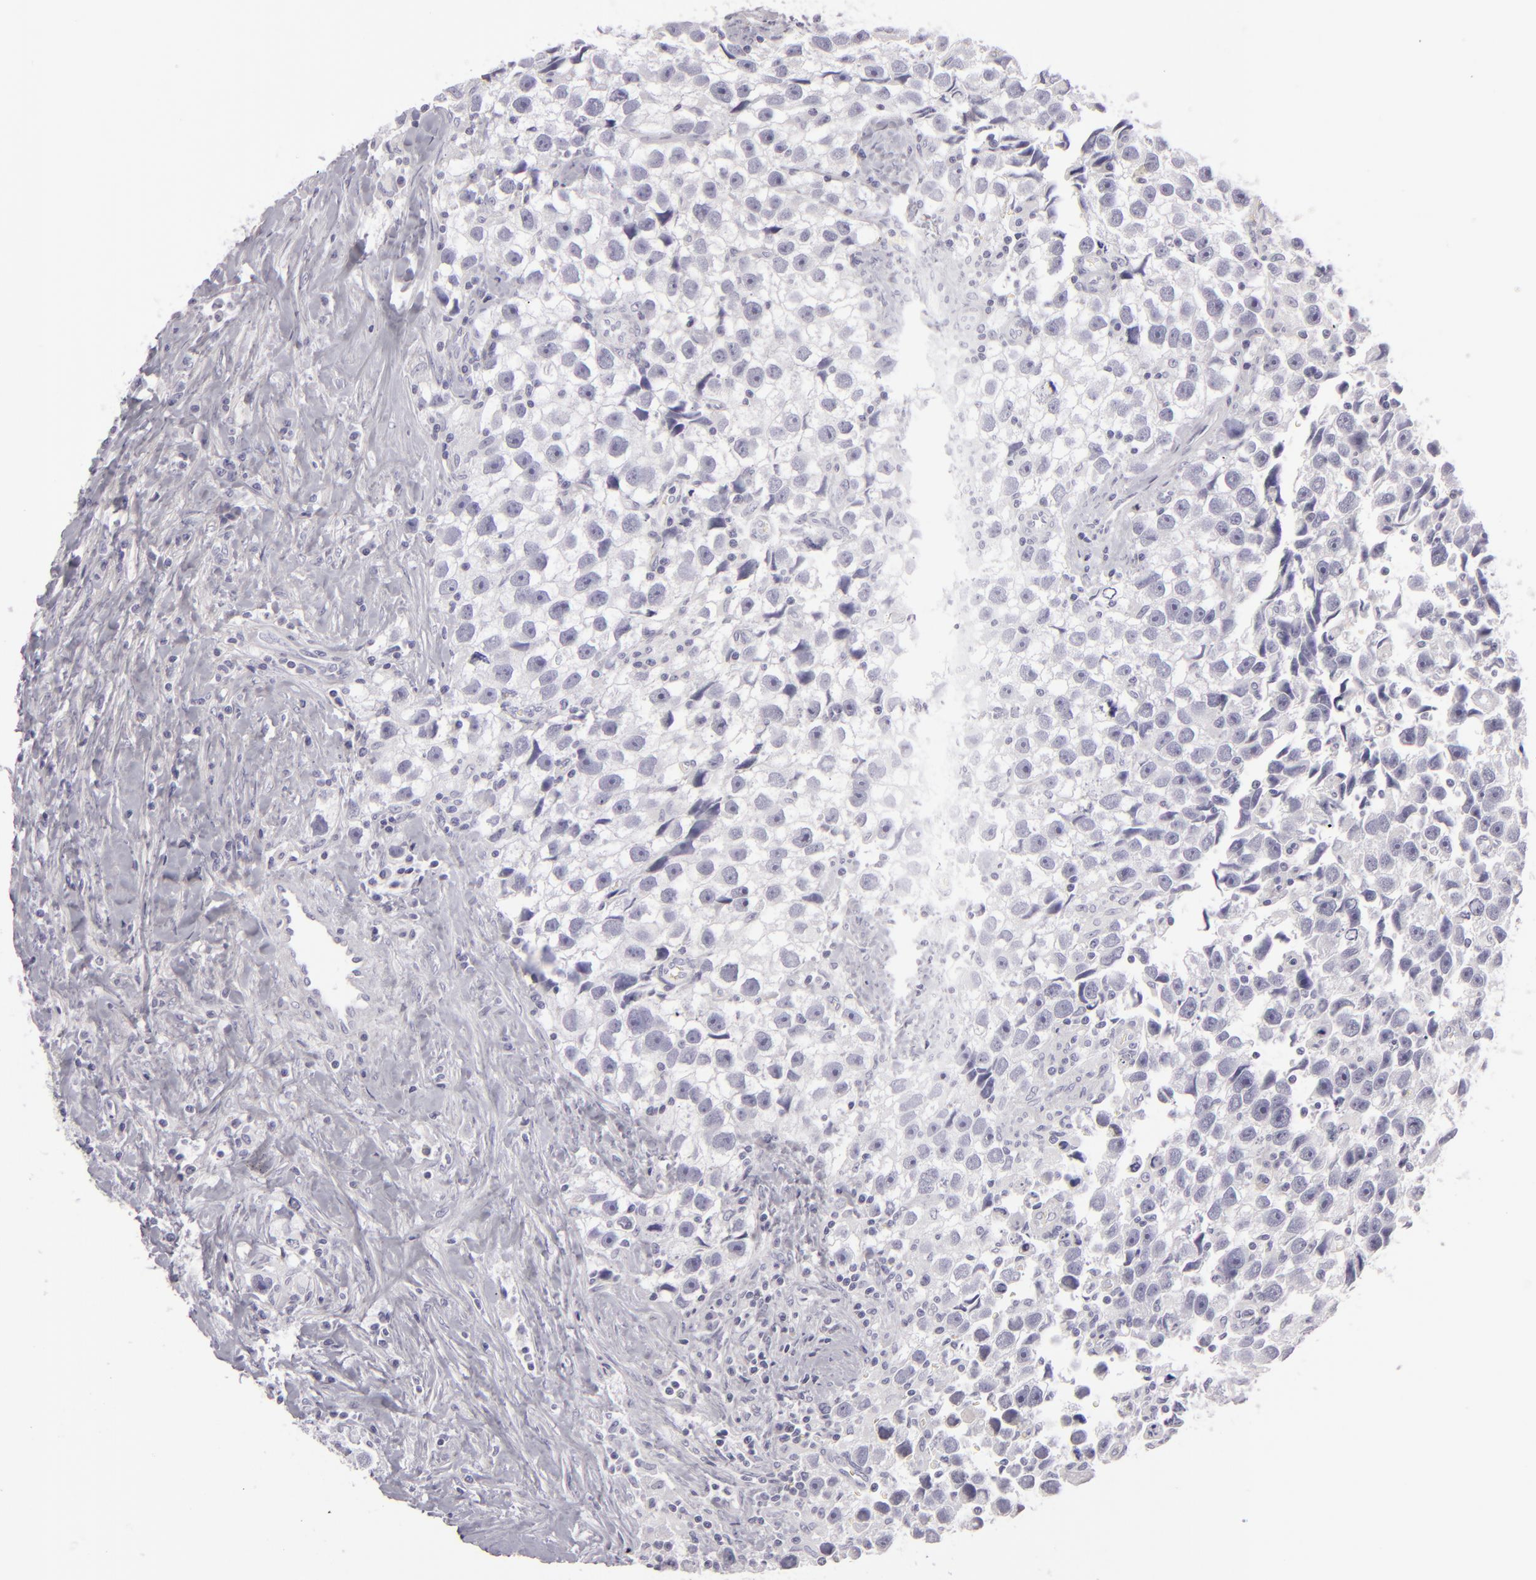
{"staining": {"intensity": "negative", "quantity": "none", "location": "none"}, "tissue": "testis cancer", "cell_type": "Tumor cells", "image_type": "cancer", "snomed": [{"axis": "morphology", "description": "Seminoma, NOS"}, {"axis": "topography", "description": "Testis"}], "caption": "This photomicrograph is of testis cancer stained with IHC to label a protein in brown with the nuclei are counter-stained blue. There is no staining in tumor cells. The staining is performed using DAB brown chromogen with nuclei counter-stained in using hematoxylin.", "gene": "CDX2", "patient": {"sex": "male", "age": 43}}